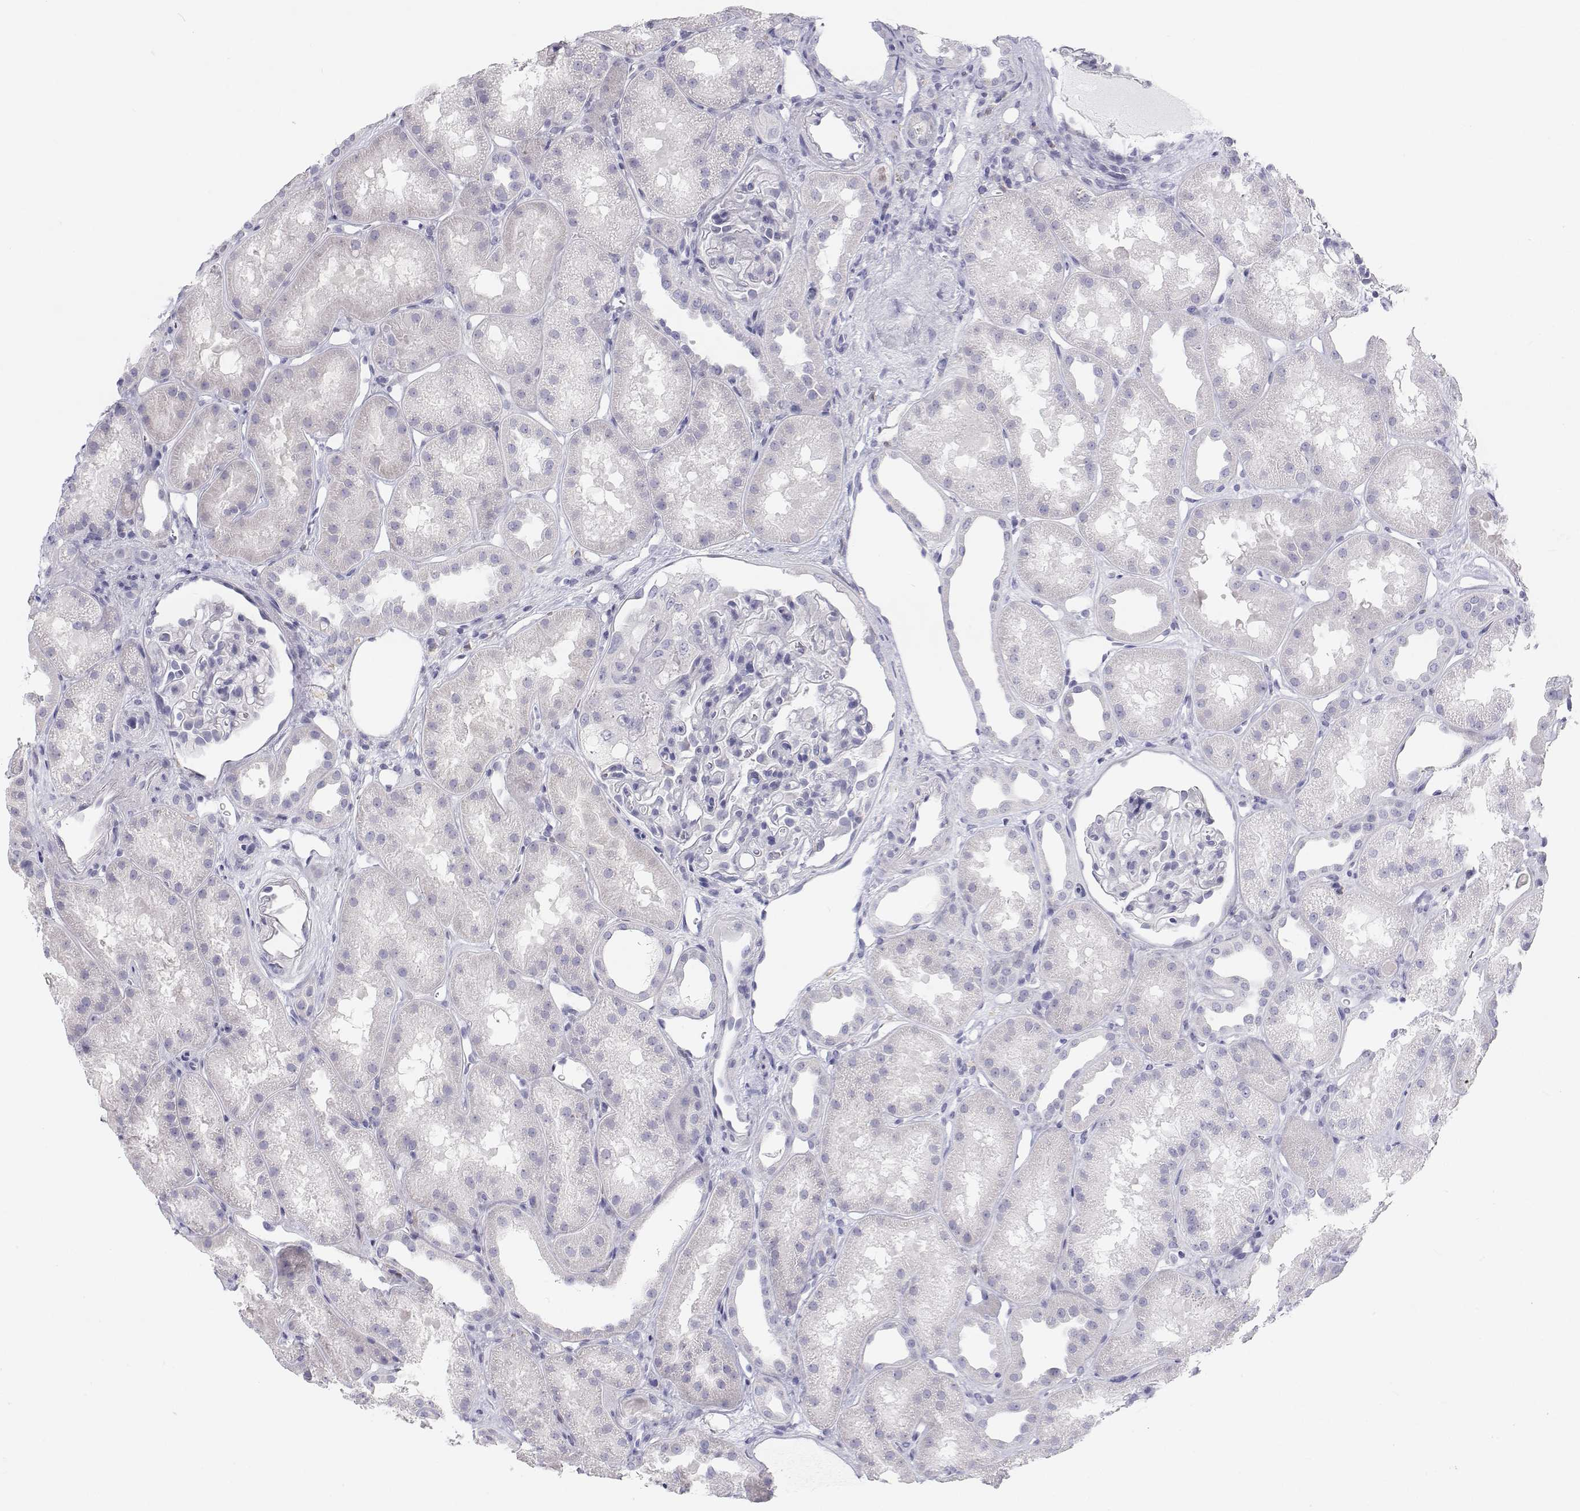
{"staining": {"intensity": "negative", "quantity": "none", "location": "none"}, "tissue": "kidney", "cell_type": "Cells in glomeruli", "image_type": "normal", "snomed": [{"axis": "morphology", "description": "Normal tissue, NOS"}, {"axis": "topography", "description": "Kidney"}], "caption": "Immunohistochemistry of benign kidney reveals no positivity in cells in glomeruli. (Brightfield microscopy of DAB (3,3'-diaminobenzidine) immunohistochemistry at high magnification).", "gene": "TTN", "patient": {"sex": "male", "age": 61}}